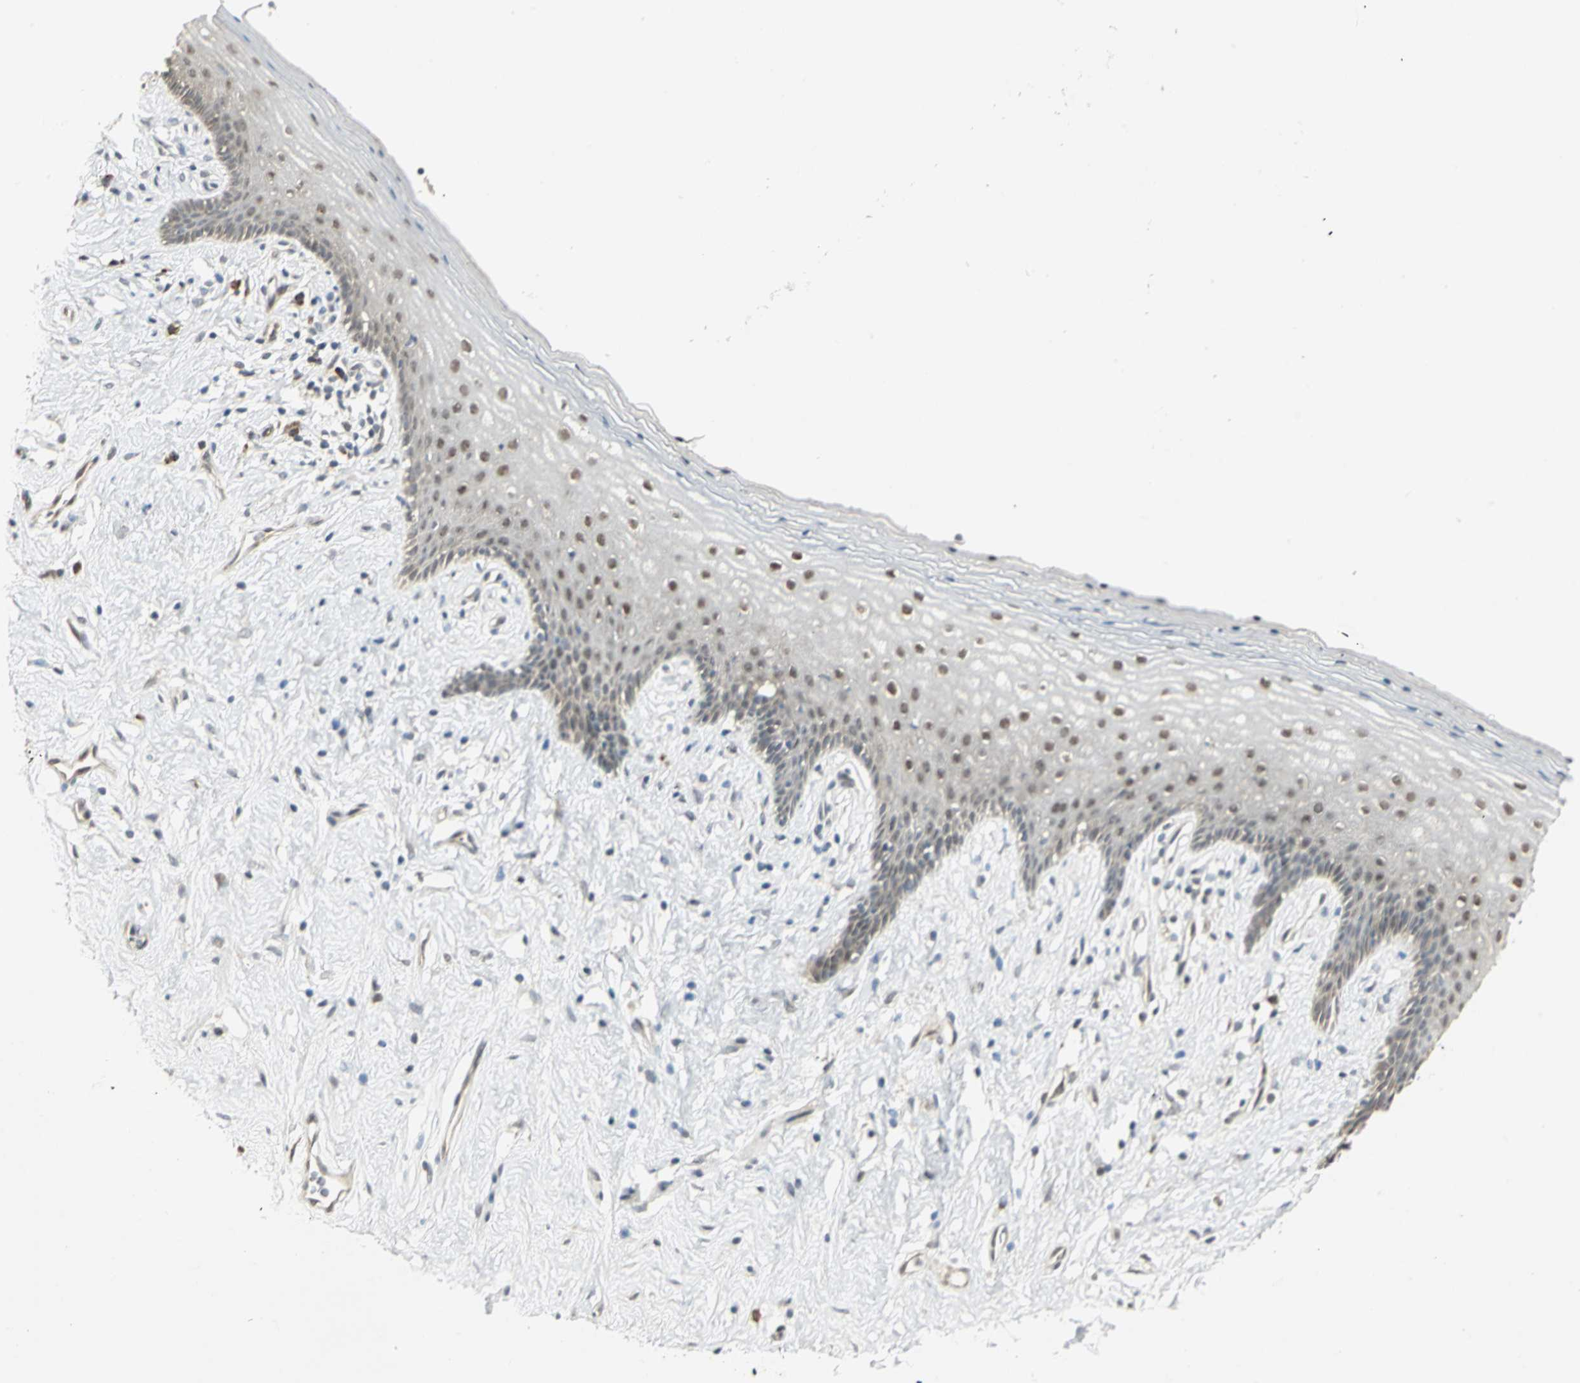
{"staining": {"intensity": "moderate", "quantity": ">75%", "location": "cytoplasmic/membranous,nuclear"}, "tissue": "vagina", "cell_type": "Squamous epithelial cells", "image_type": "normal", "snomed": [{"axis": "morphology", "description": "Normal tissue, NOS"}, {"axis": "topography", "description": "Vagina"}], "caption": "Immunohistochemical staining of benign human vagina reveals >75% levels of moderate cytoplasmic/membranous,nuclear protein expression in approximately >75% of squamous epithelial cells.", "gene": "PSMC4", "patient": {"sex": "female", "age": 44}}